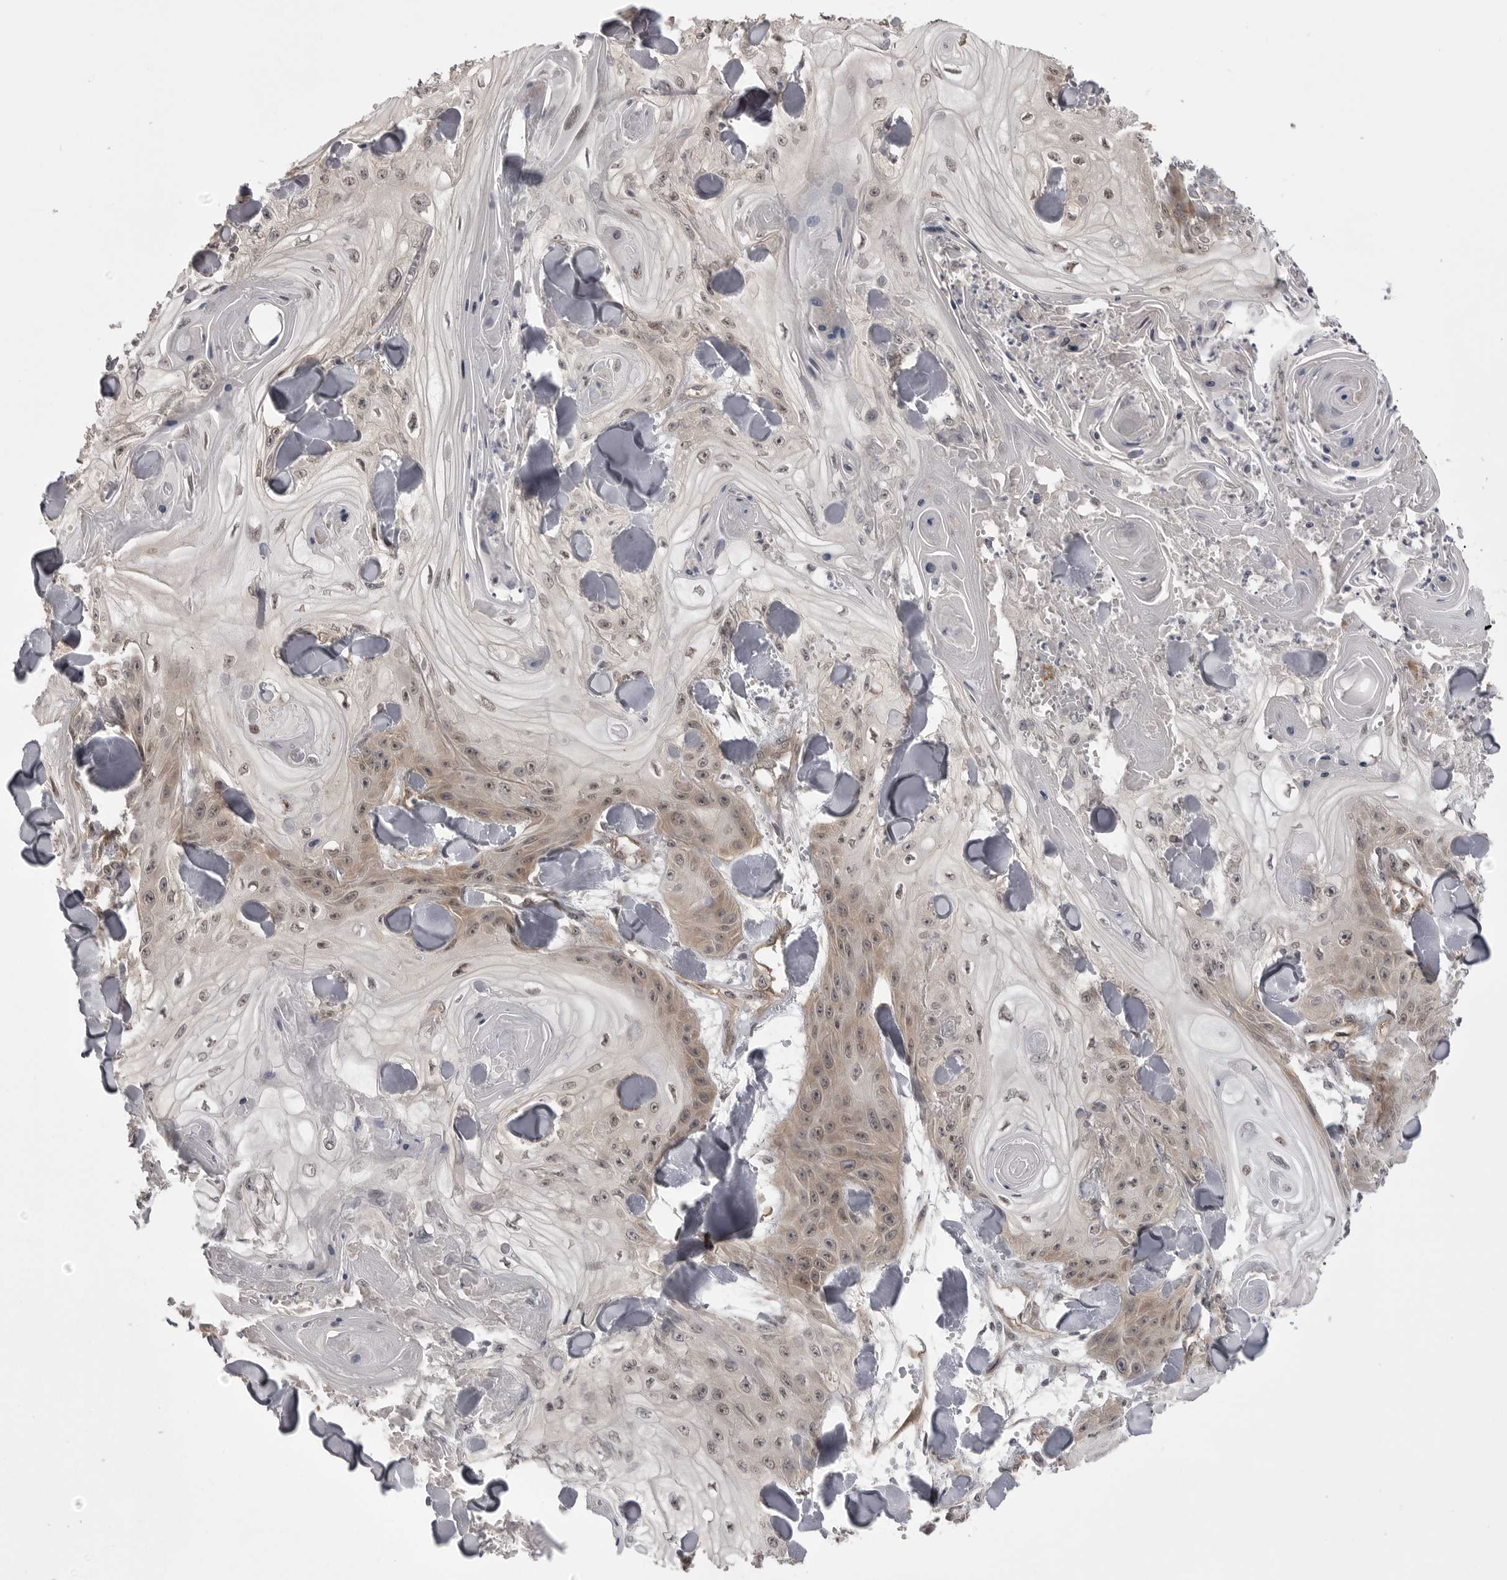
{"staining": {"intensity": "weak", "quantity": "25%-75%", "location": "cytoplasmic/membranous,nuclear"}, "tissue": "skin cancer", "cell_type": "Tumor cells", "image_type": "cancer", "snomed": [{"axis": "morphology", "description": "Squamous cell carcinoma, NOS"}, {"axis": "topography", "description": "Skin"}], "caption": "Skin cancer was stained to show a protein in brown. There is low levels of weak cytoplasmic/membranous and nuclear staining in approximately 25%-75% of tumor cells.", "gene": "SORBS1", "patient": {"sex": "male", "age": 74}}